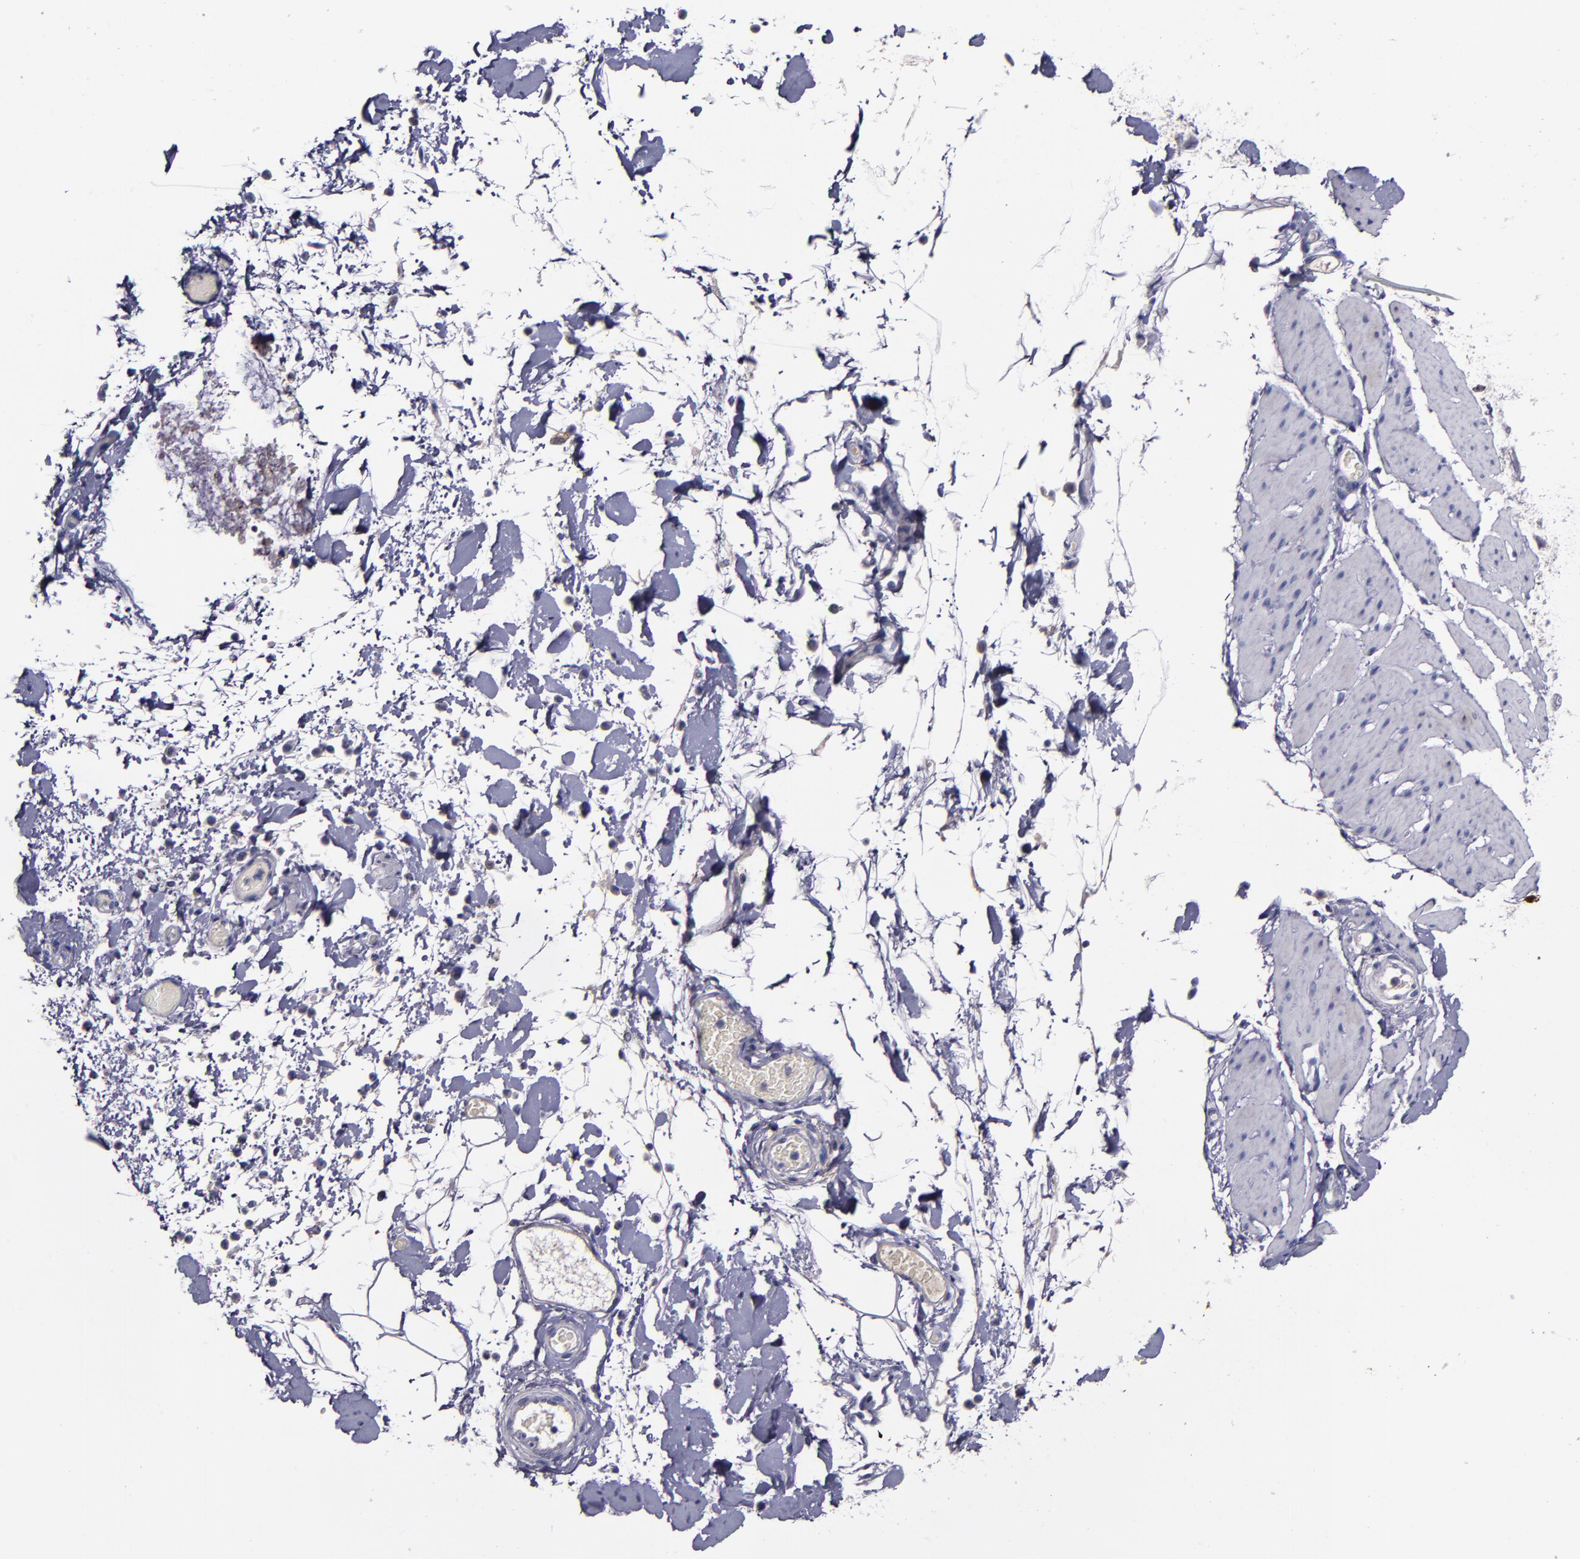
{"staining": {"intensity": "negative", "quantity": "none", "location": "none"}, "tissue": "smooth muscle", "cell_type": "Smooth muscle cells", "image_type": "normal", "snomed": [{"axis": "morphology", "description": "Normal tissue, NOS"}, {"axis": "topography", "description": "Smooth muscle"}, {"axis": "topography", "description": "Colon"}], "caption": "Smooth muscle cells show no significant staining in unremarkable smooth muscle. Nuclei are stained in blue.", "gene": "MFGE8", "patient": {"sex": "male", "age": 67}}